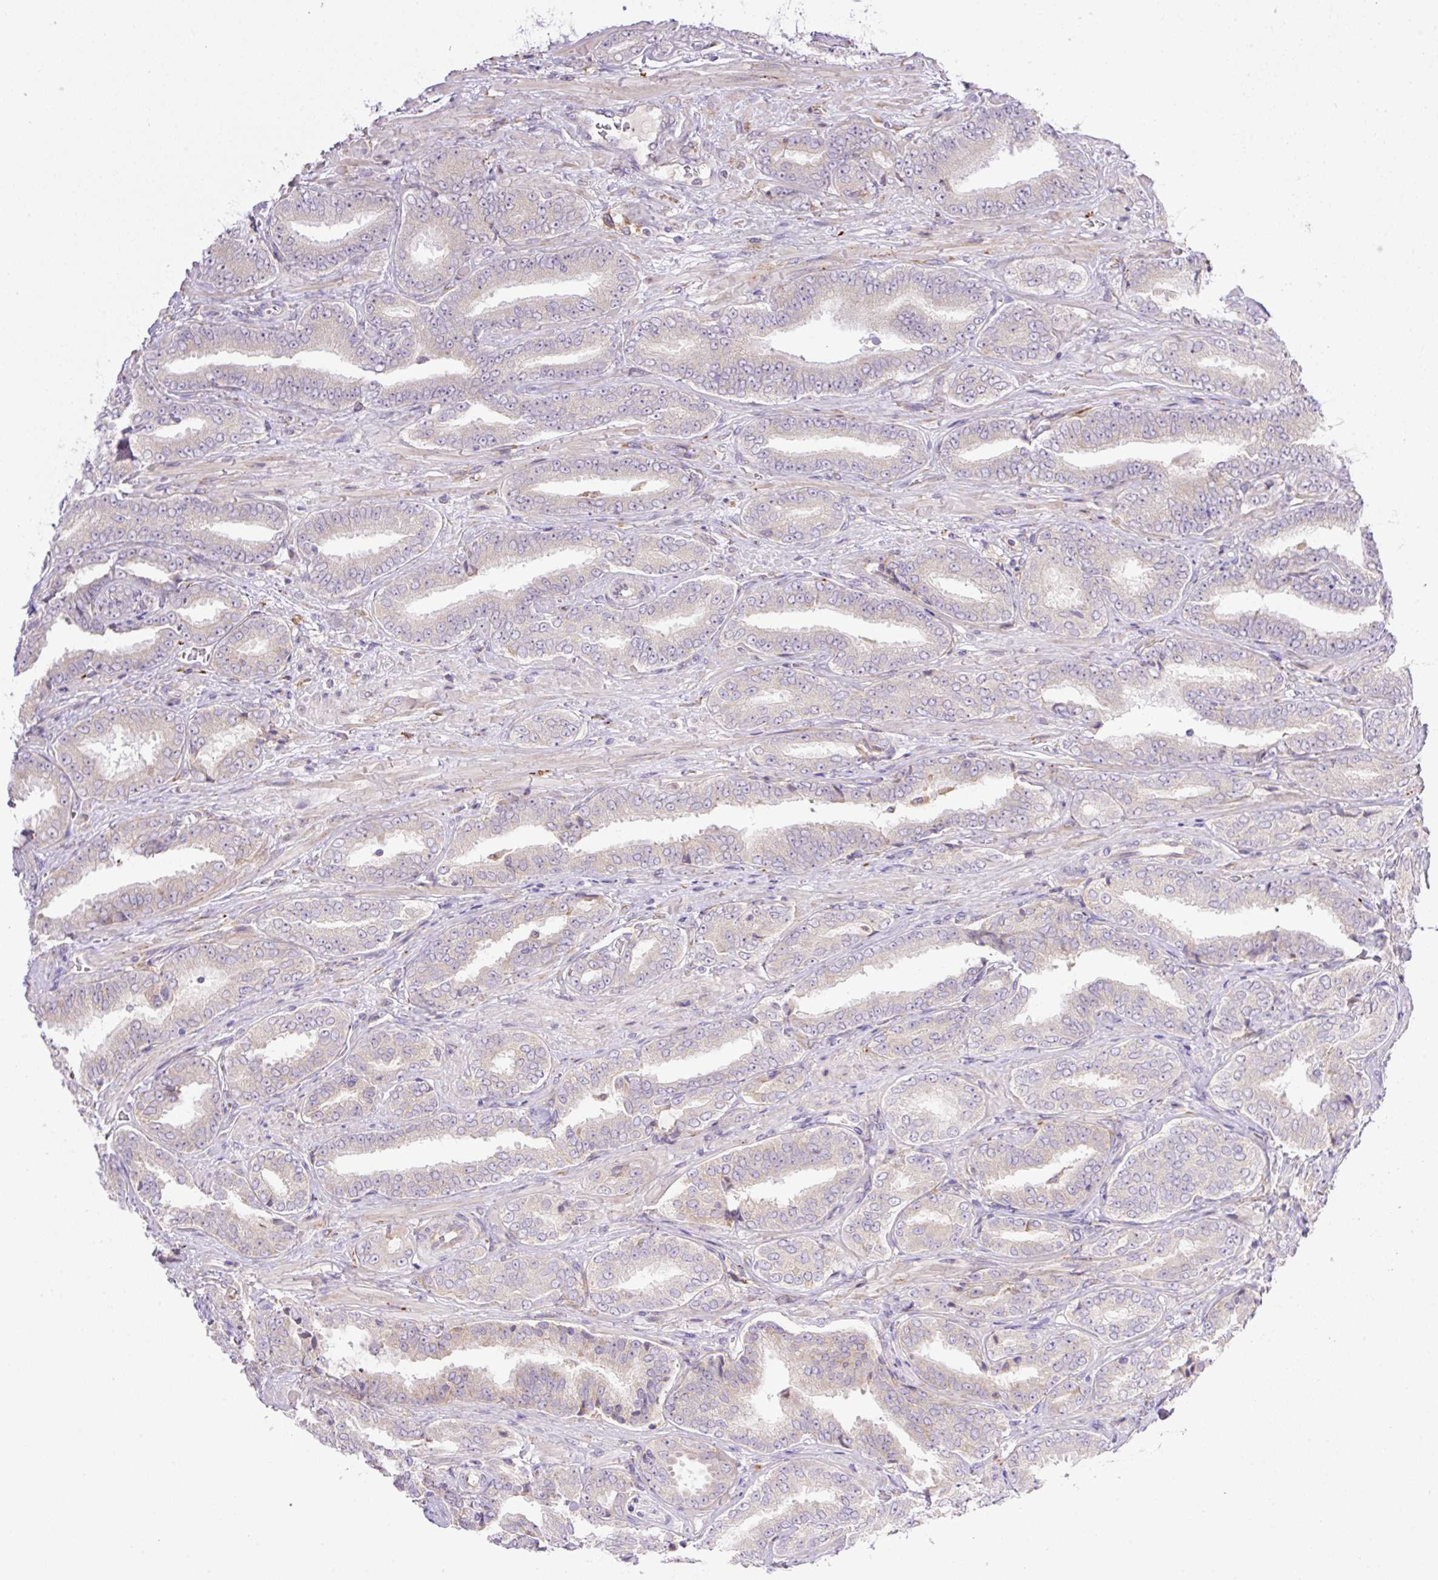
{"staining": {"intensity": "weak", "quantity": "<25%", "location": "cytoplasmic/membranous"}, "tissue": "prostate cancer", "cell_type": "Tumor cells", "image_type": "cancer", "snomed": [{"axis": "morphology", "description": "Adenocarcinoma, High grade"}, {"axis": "topography", "description": "Prostate"}], "caption": "The IHC image has no significant positivity in tumor cells of high-grade adenocarcinoma (prostate) tissue. (Immunohistochemistry (ihc), brightfield microscopy, high magnification).", "gene": "POFUT1", "patient": {"sex": "male", "age": 72}}